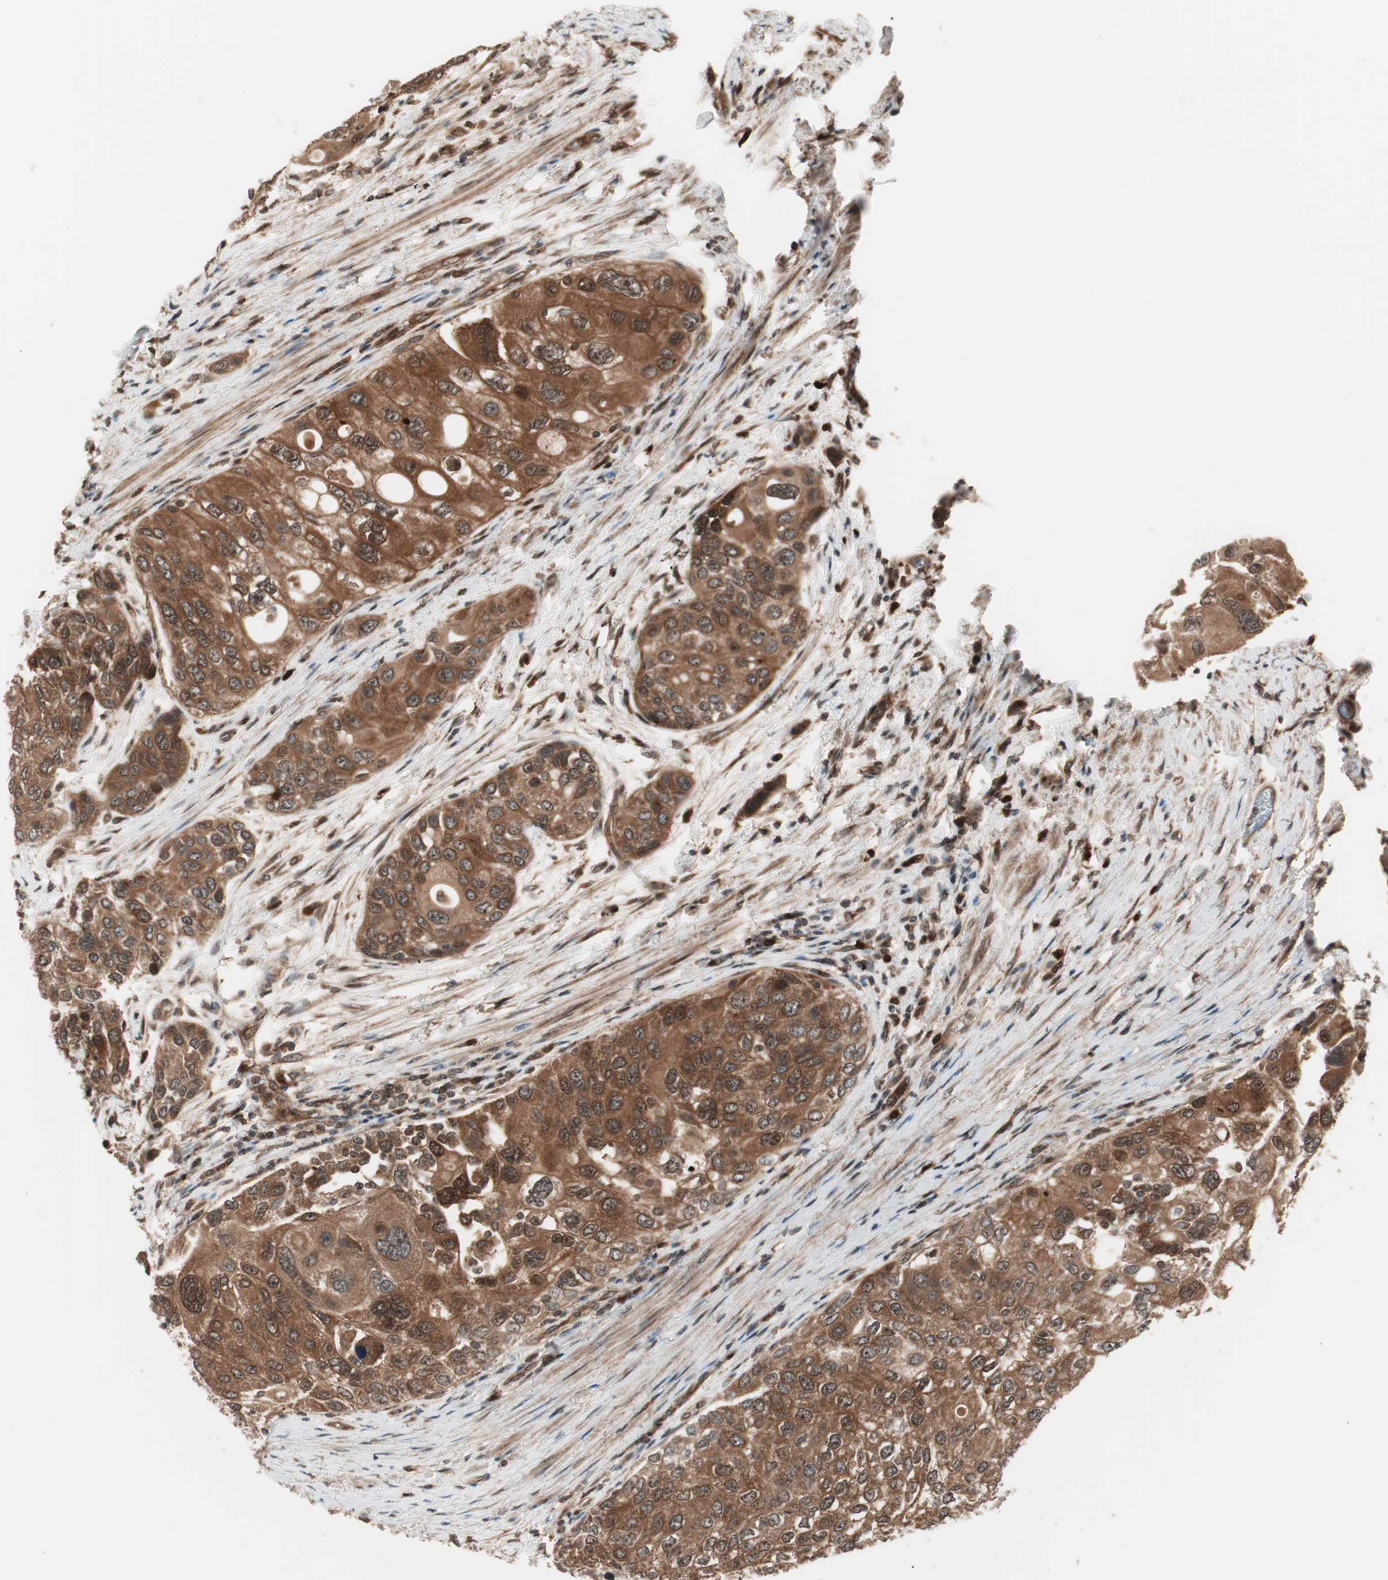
{"staining": {"intensity": "strong", "quantity": ">75%", "location": "cytoplasmic/membranous"}, "tissue": "urothelial cancer", "cell_type": "Tumor cells", "image_type": "cancer", "snomed": [{"axis": "morphology", "description": "Urothelial carcinoma, High grade"}, {"axis": "topography", "description": "Urinary bladder"}], "caption": "This is an image of immunohistochemistry staining of urothelial carcinoma (high-grade), which shows strong positivity in the cytoplasmic/membranous of tumor cells.", "gene": "PRKG2", "patient": {"sex": "female", "age": 56}}